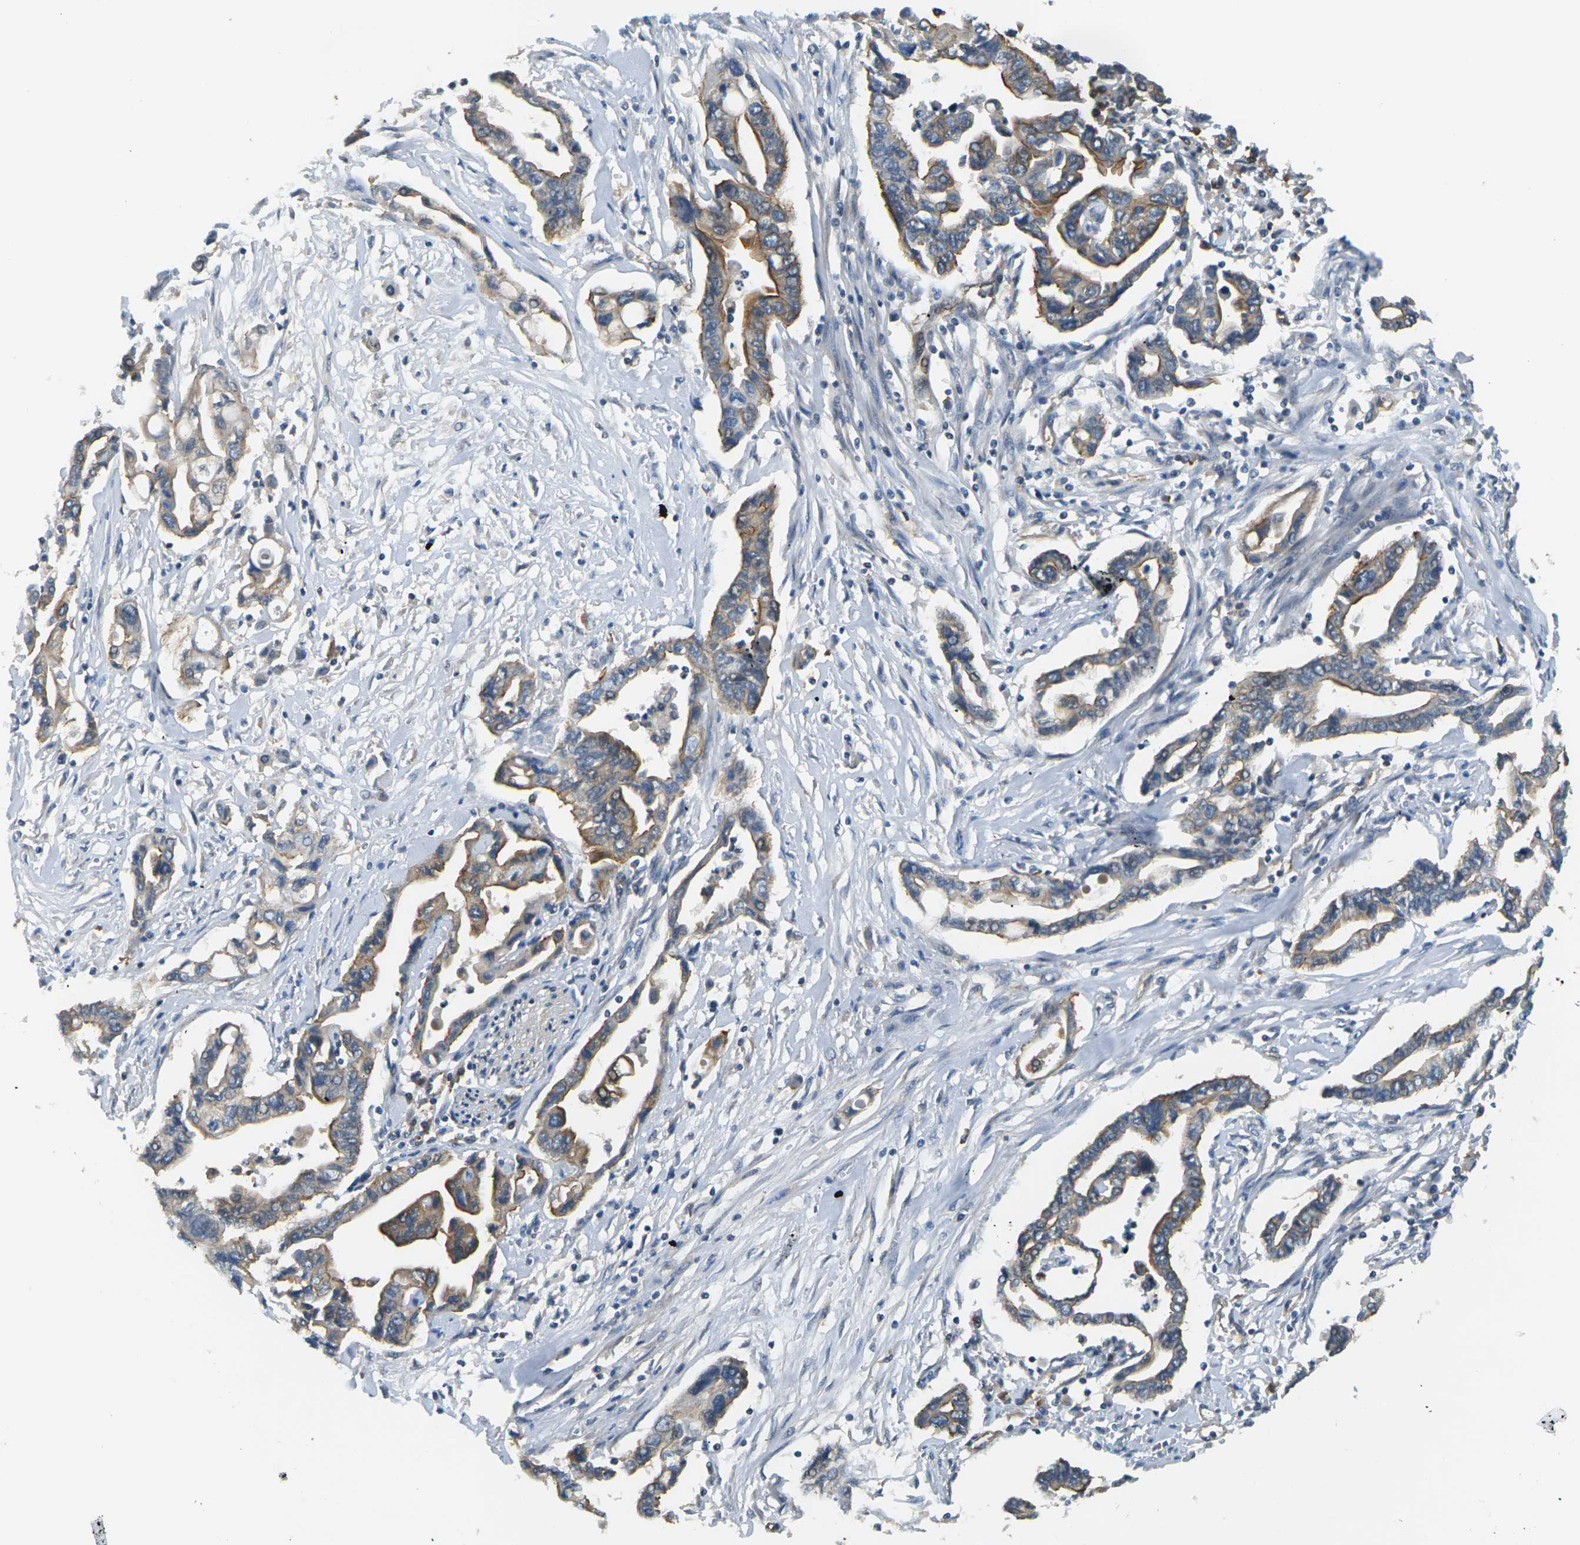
{"staining": {"intensity": "moderate", "quantity": ">75%", "location": "cytoplasmic/membranous"}, "tissue": "pancreatic cancer", "cell_type": "Tumor cells", "image_type": "cancer", "snomed": [{"axis": "morphology", "description": "Adenocarcinoma, NOS"}, {"axis": "topography", "description": "Pancreas"}], "caption": "Protein expression analysis of pancreatic cancer displays moderate cytoplasmic/membranous positivity in about >75% of tumor cells.", "gene": "SLC13A3", "patient": {"sex": "female", "age": 57}}